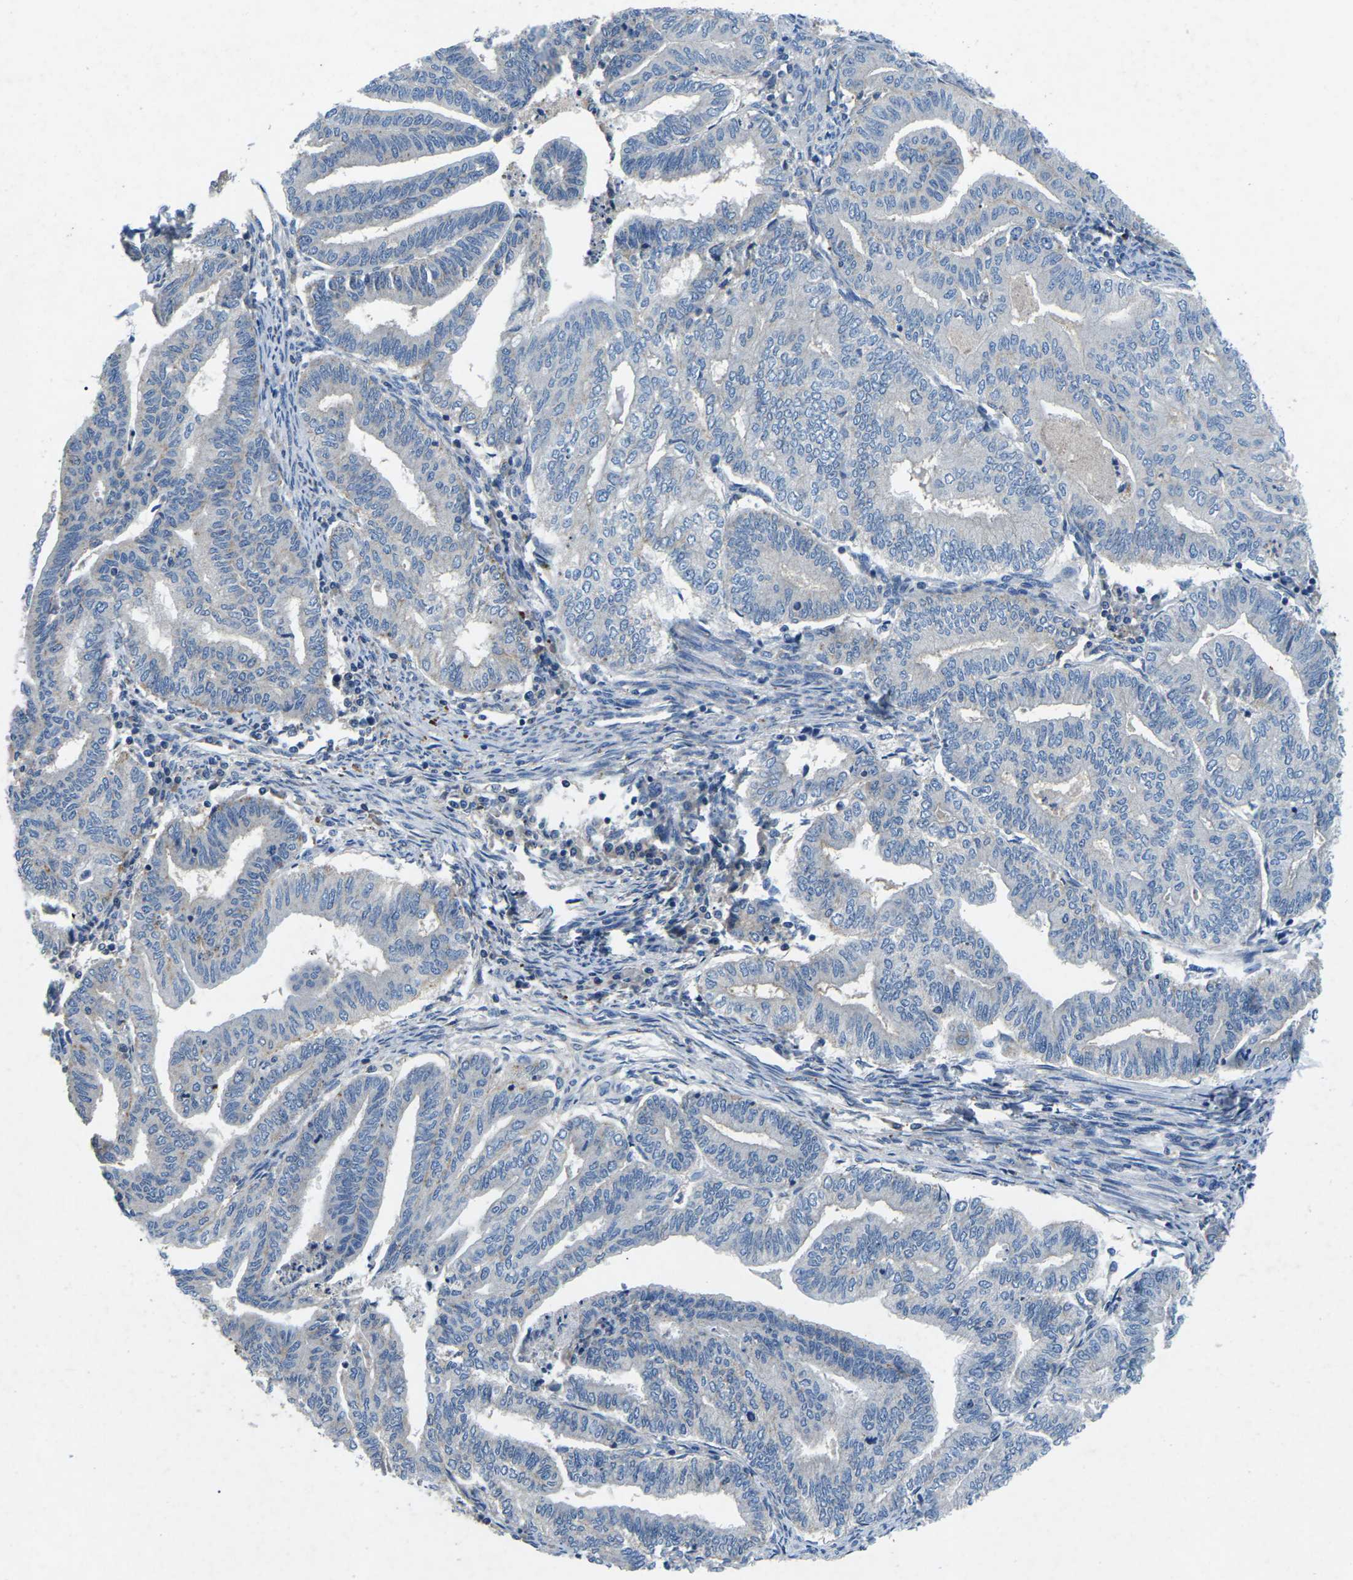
{"staining": {"intensity": "negative", "quantity": "none", "location": "none"}, "tissue": "endometrial cancer", "cell_type": "Tumor cells", "image_type": "cancer", "snomed": [{"axis": "morphology", "description": "Adenocarcinoma, NOS"}, {"axis": "topography", "description": "Endometrium"}], "caption": "Tumor cells are negative for brown protein staining in endometrial cancer (adenocarcinoma).", "gene": "PDCD6IP", "patient": {"sex": "female", "age": 79}}